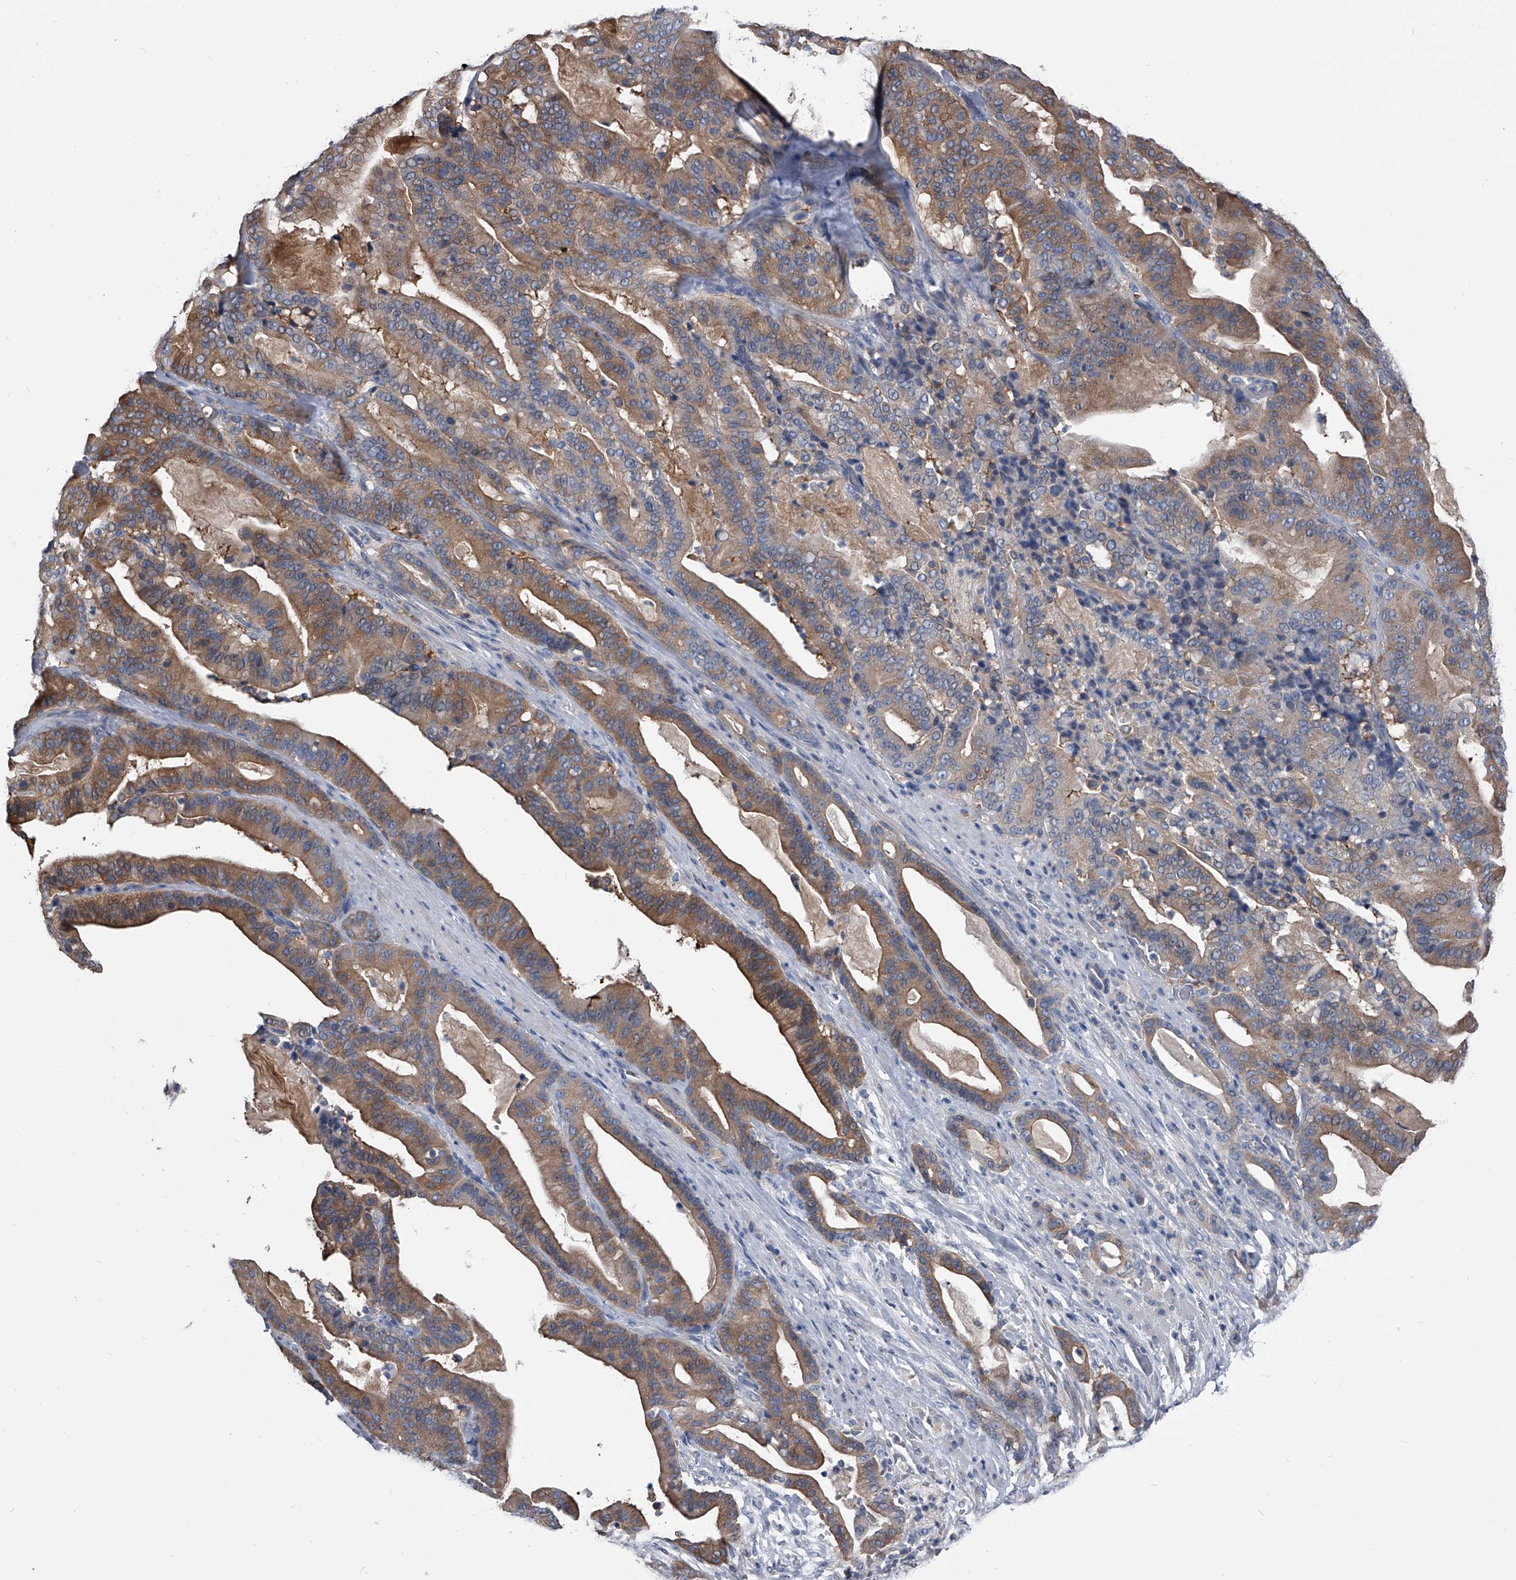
{"staining": {"intensity": "moderate", "quantity": ">75%", "location": "cytoplasmic/membranous"}, "tissue": "pancreatic cancer", "cell_type": "Tumor cells", "image_type": "cancer", "snomed": [{"axis": "morphology", "description": "Adenocarcinoma, NOS"}, {"axis": "topography", "description": "Pancreas"}], "caption": "The histopathology image shows staining of pancreatic adenocarcinoma, revealing moderate cytoplasmic/membranous protein expression (brown color) within tumor cells.", "gene": "KIF13A", "patient": {"sex": "male", "age": 63}}